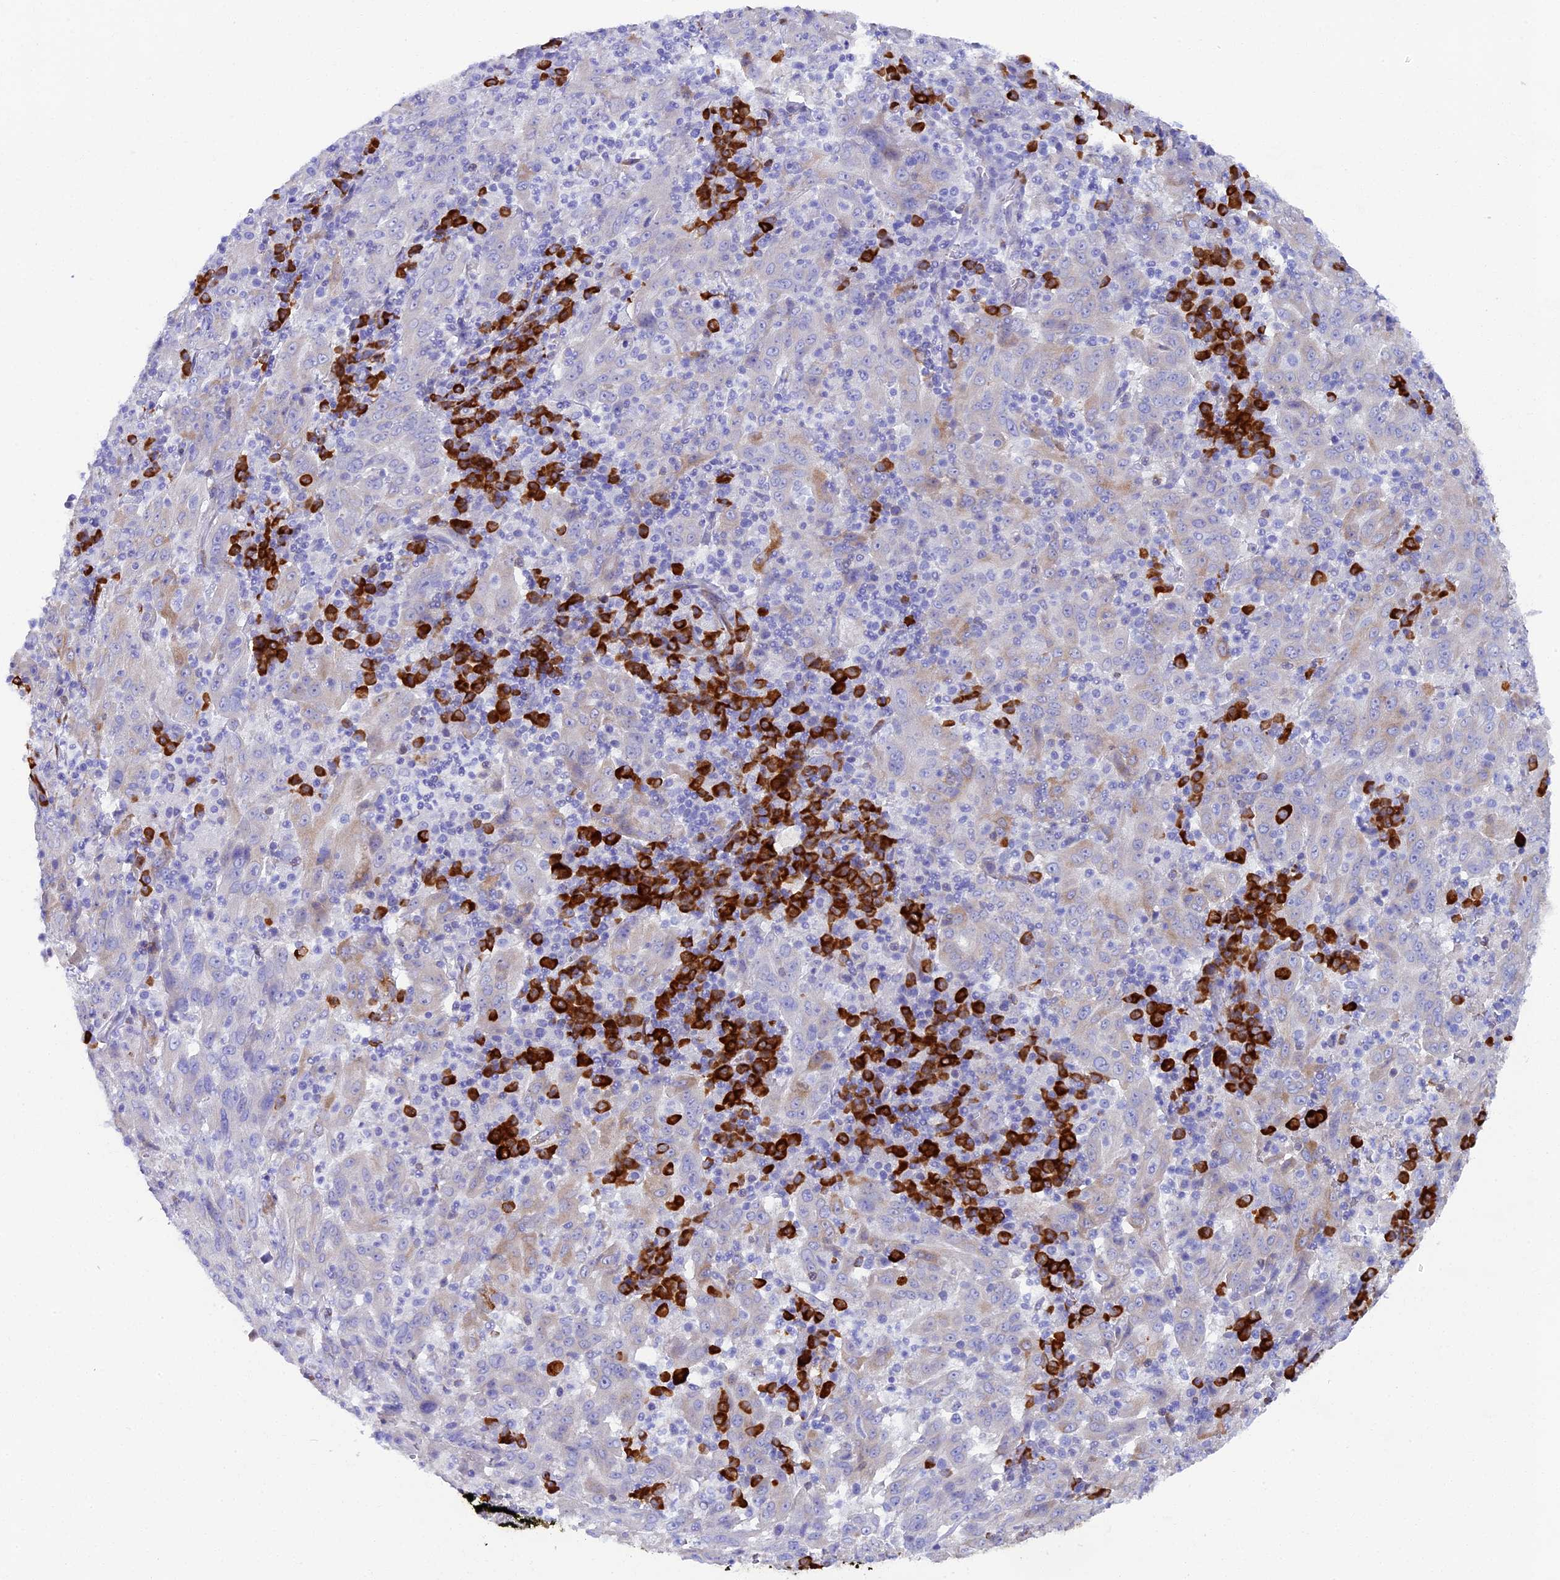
{"staining": {"intensity": "weak", "quantity": "<25%", "location": "cytoplasmic/membranous"}, "tissue": "pancreatic cancer", "cell_type": "Tumor cells", "image_type": "cancer", "snomed": [{"axis": "morphology", "description": "Adenocarcinoma, NOS"}, {"axis": "topography", "description": "Pancreas"}], "caption": "Histopathology image shows no protein expression in tumor cells of pancreatic cancer (adenocarcinoma) tissue.", "gene": "FKBP11", "patient": {"sex": "male", "age": 63}}